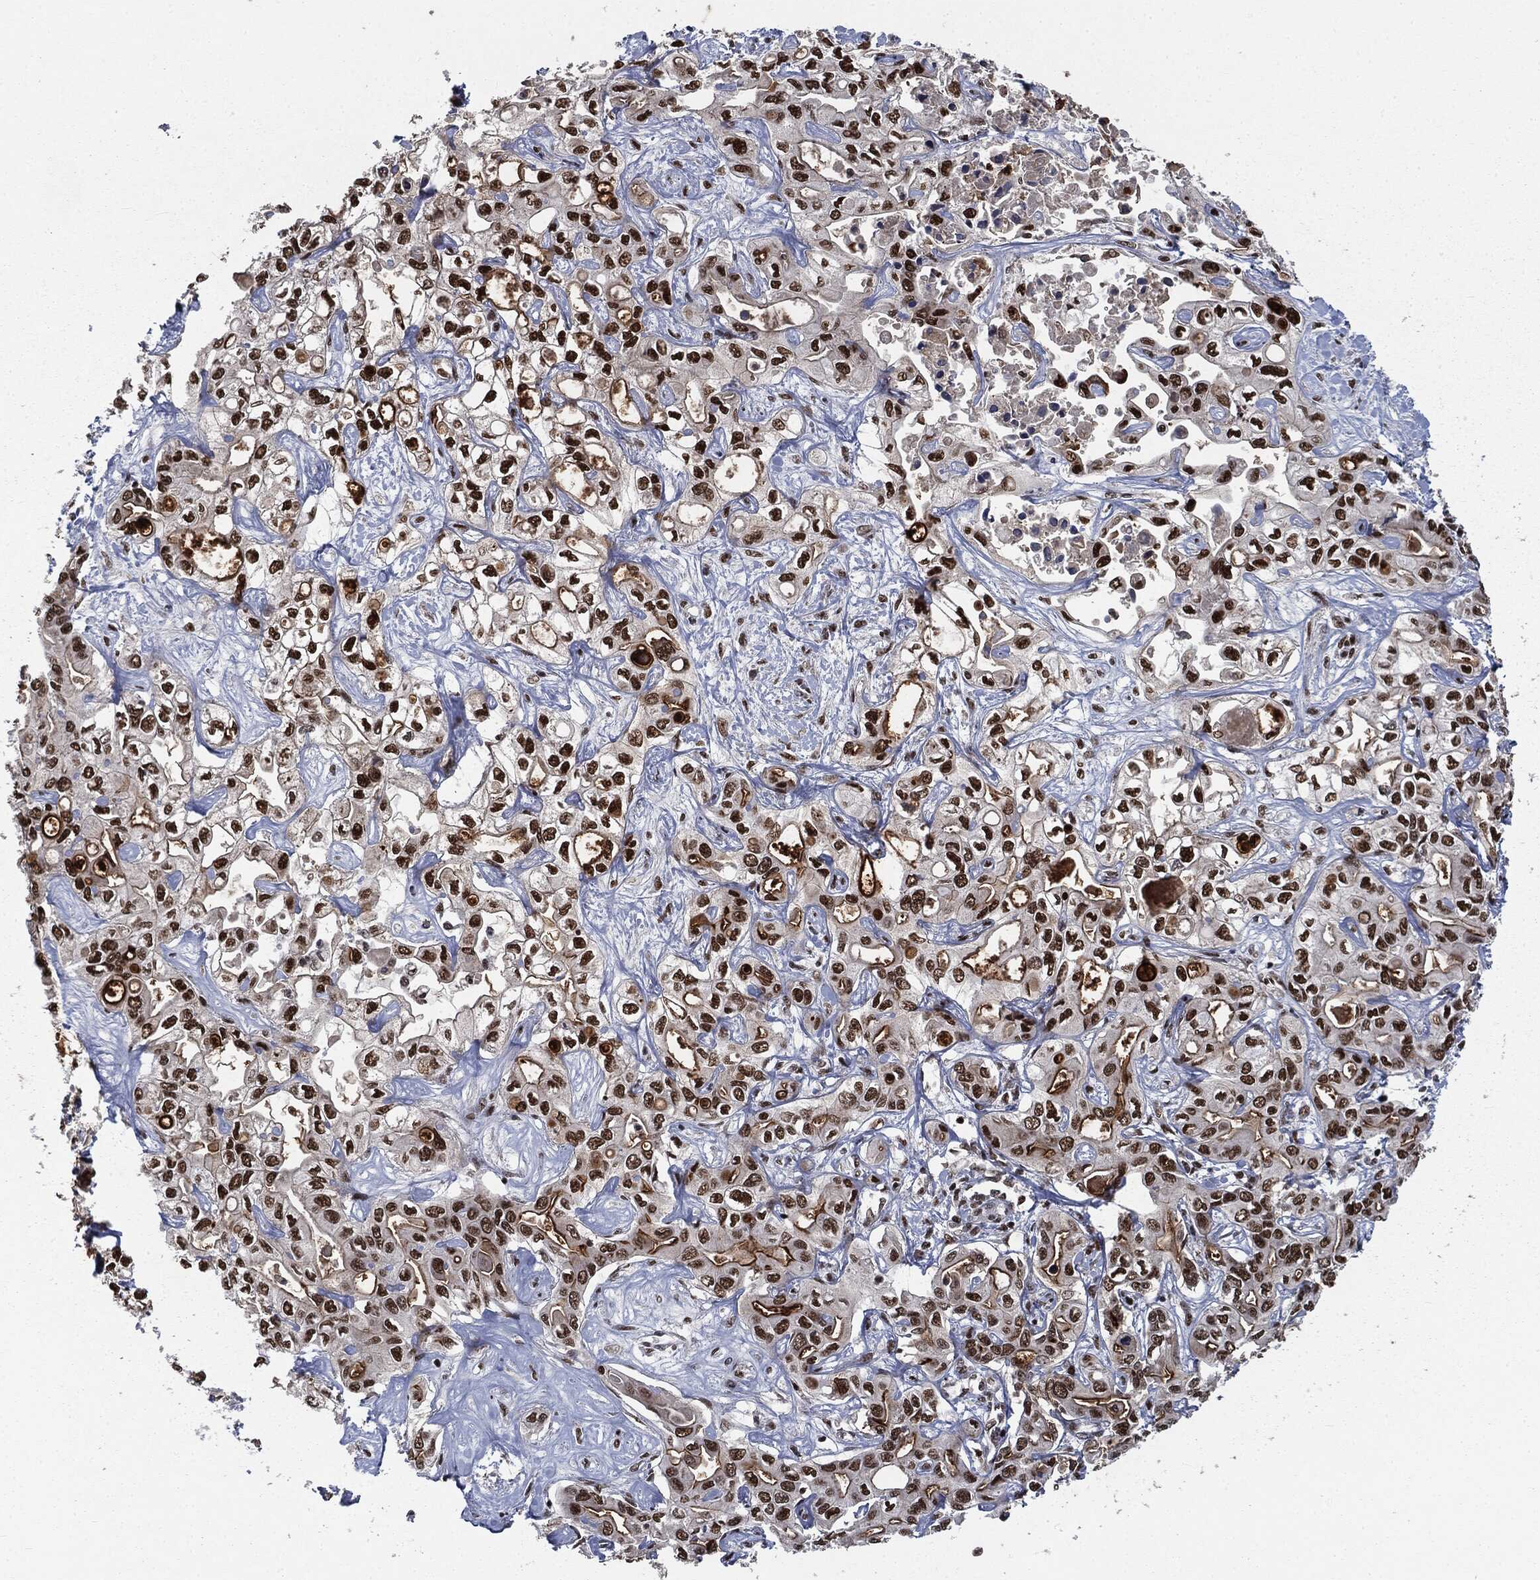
{"staining": {"intensity": "strong", "quantity": ">75%", "location": "nuclear"}, "tissue": "liver cancer", "cell_type": "Tumor cells", "image_type": "cancer", "snomed": [{"axis": "morphology", "description": "Cholangiocarcinoma"}, {"axis": "topography", "description": "Liver"}], "caption": "An image of liver cholangiocarcinoma stained for a protein reveals strong nuclear brown staining in tumor cells.", "gene": "DPH2", "patient": {"sex": "female", "age": 64}}